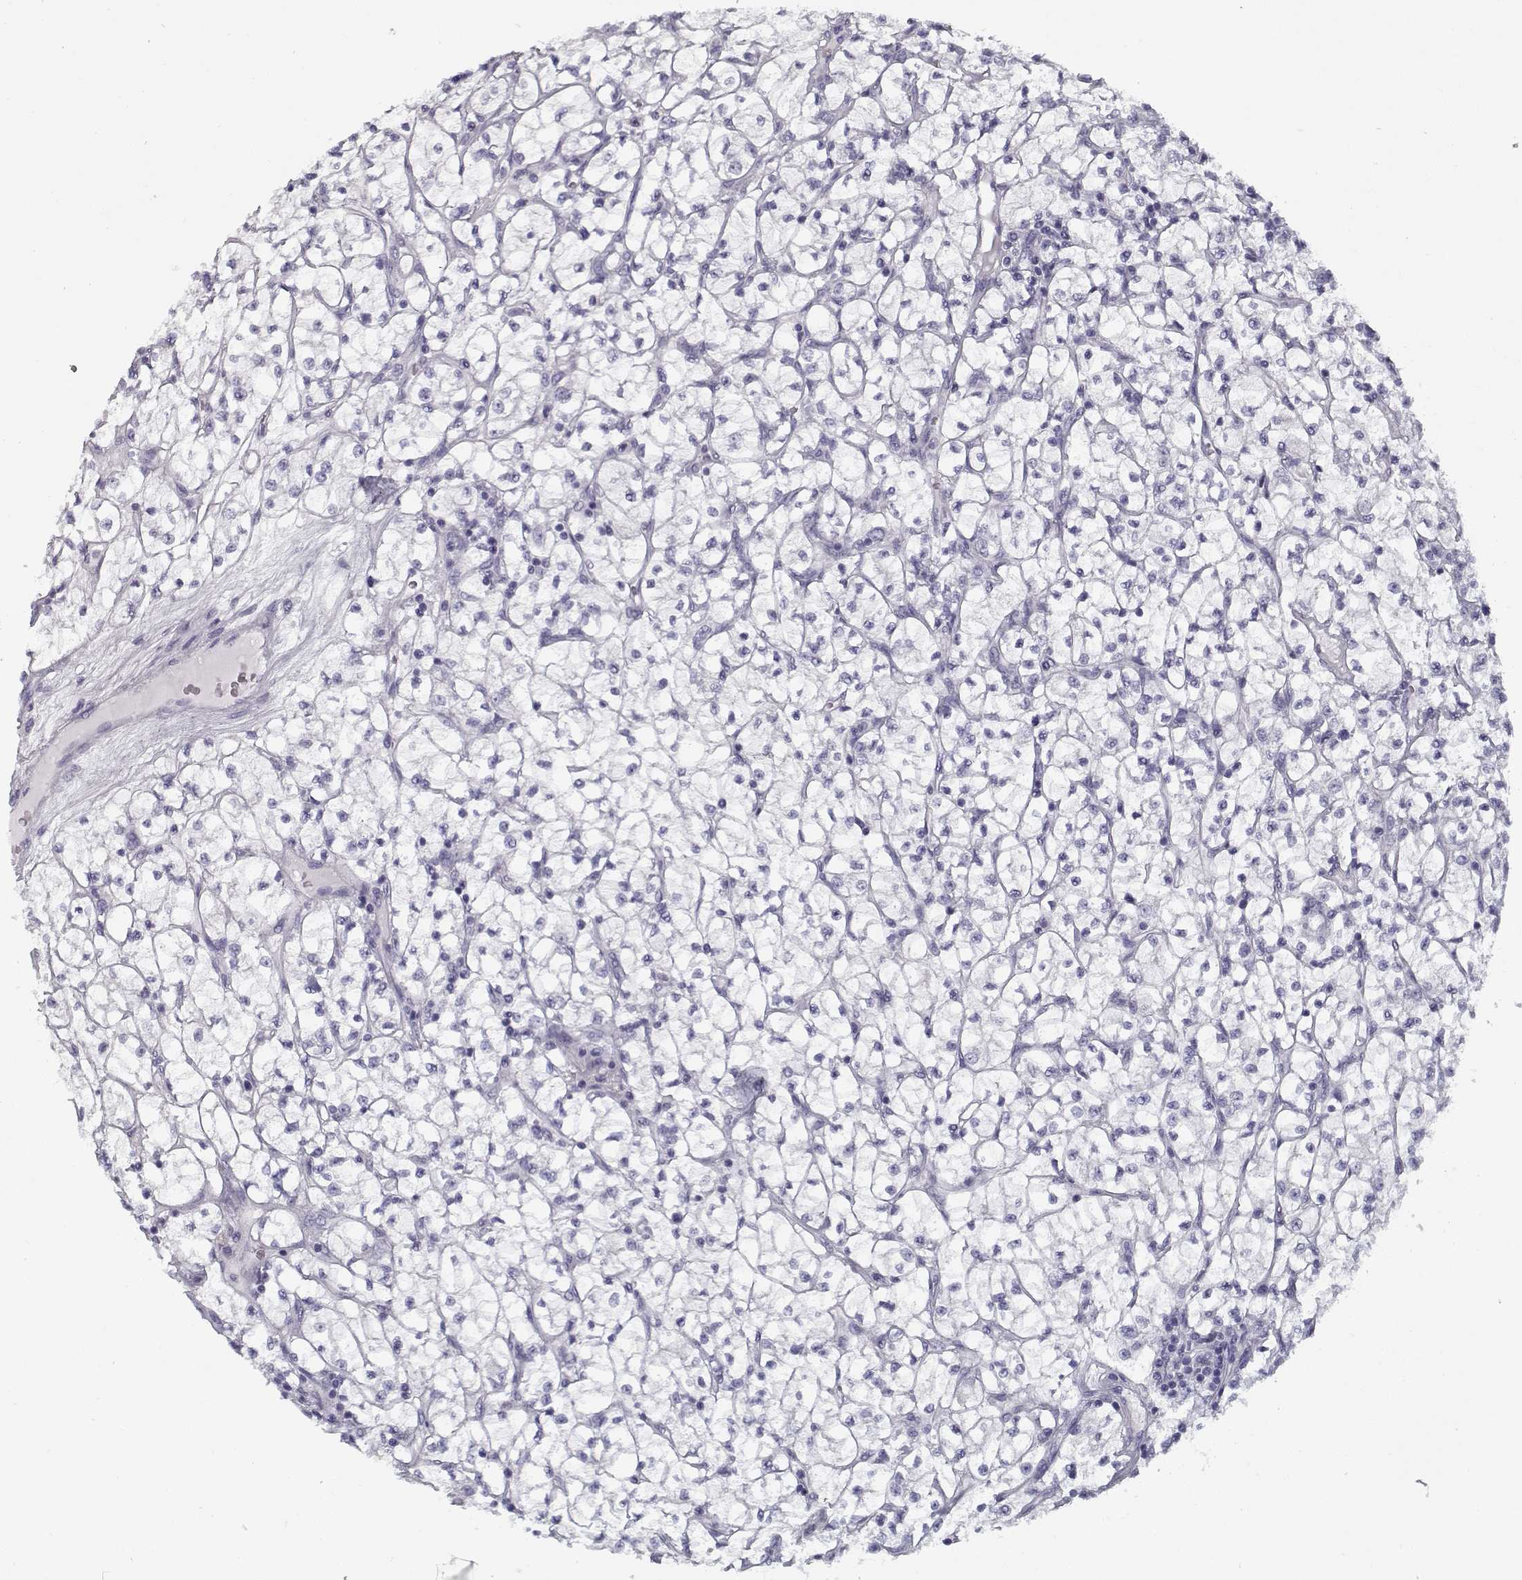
{"staining": {"intensity": "negative", "quantity": "none", "location": "none"}, "tissue": "renal cancer", "cell_type": "Tumor cells", "image_type": "cancer", "snomed": [{"axis": "morphology", "description": "Adenocarcinoma, NOS"}, {"axis": "topography", "description": "Kidney"}], "caption": "Histopathology image shows no significant protein positivity in tumor cells of renal adenocarcinoma. (DAB (3,3'-diaminobenzidine) IHC, high magnification).", "gene": "CCDC136", "patient": {"sex": "female", "age": 64}}